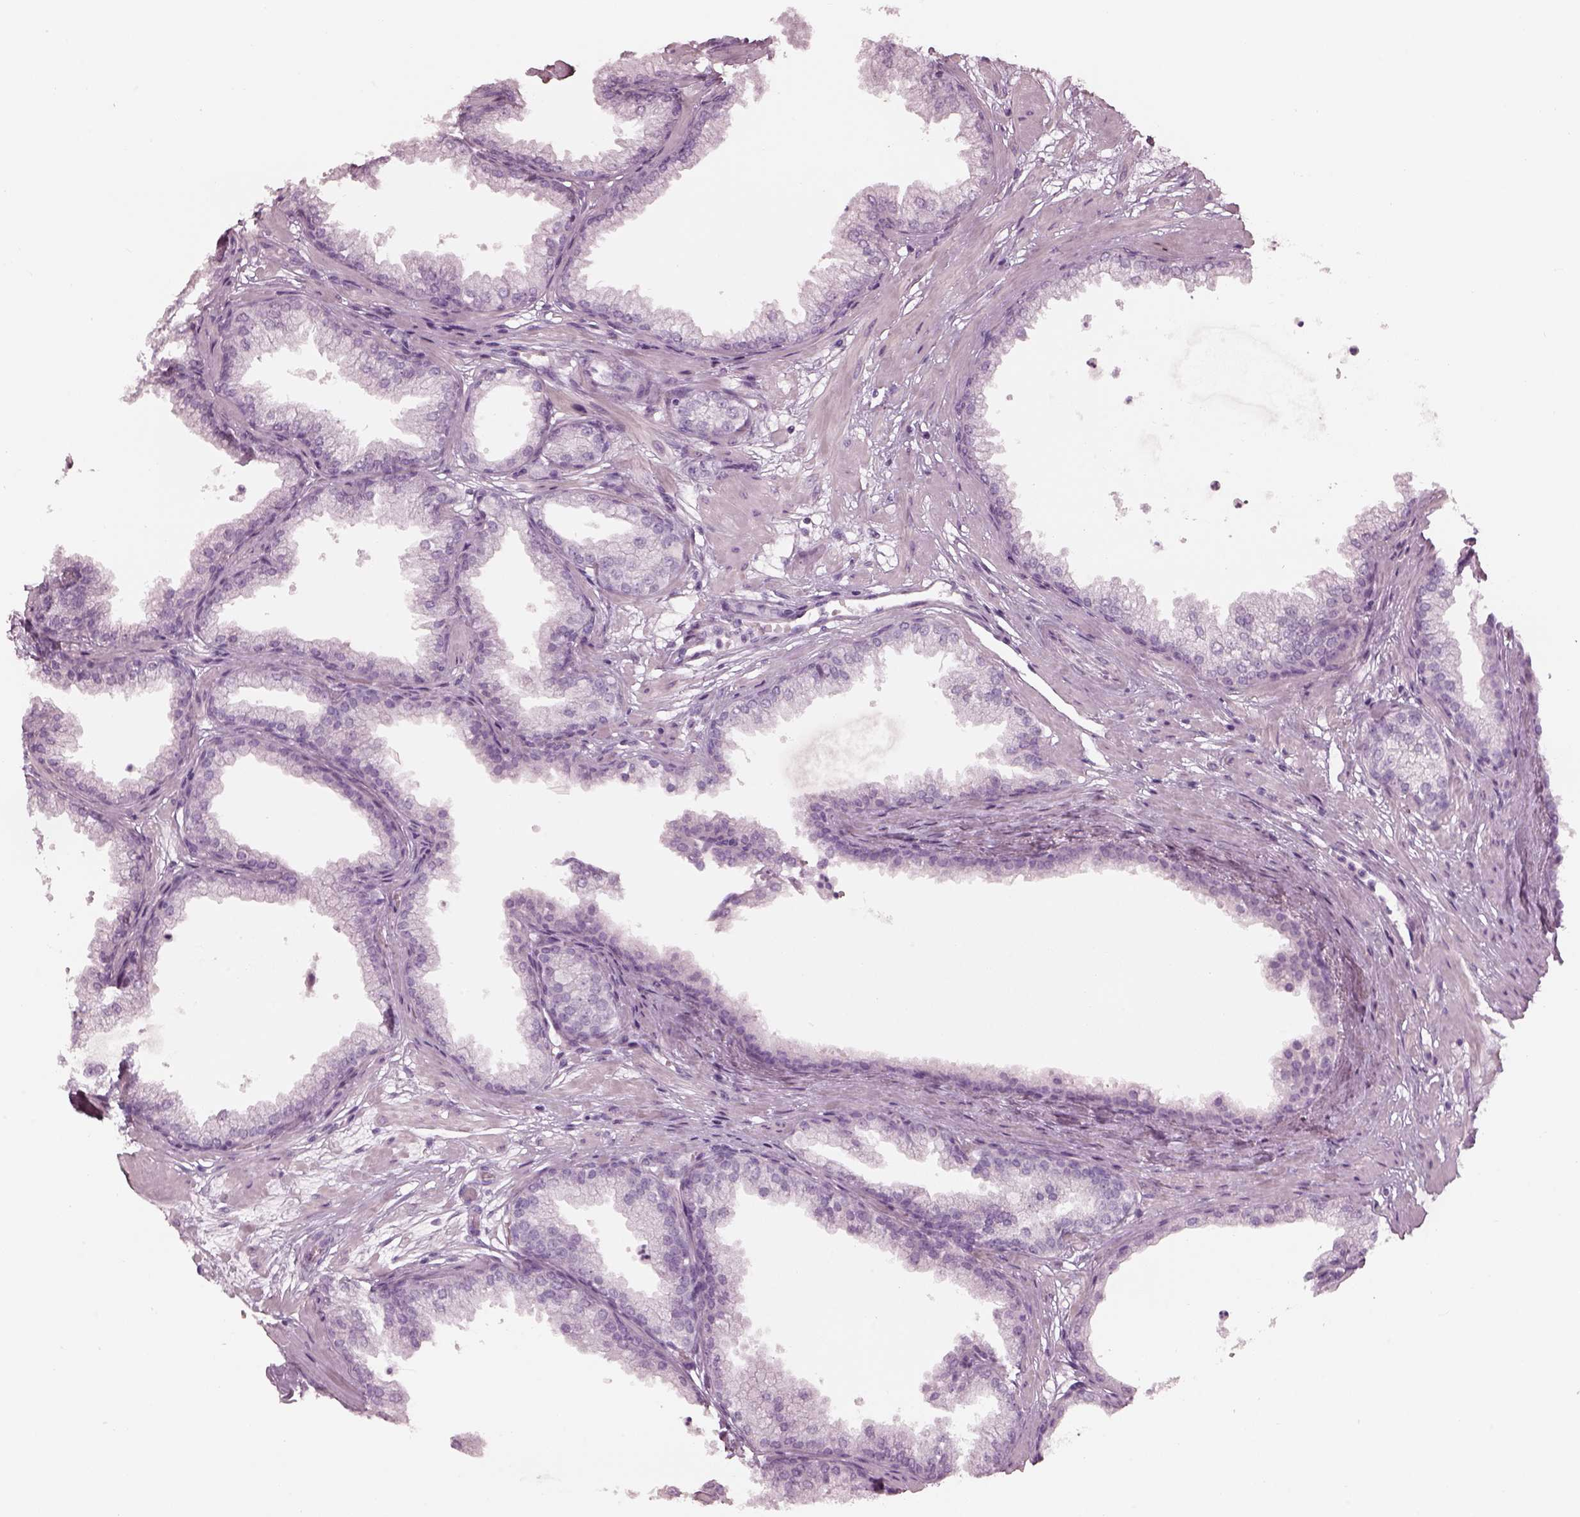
{"staining": {"intensity": "negative", "quantity": "none", "location": "none"}, "tissue": "prostate", "cell_type": "Glandular cells", "image_type": "normal", "snomed": [{"axis": "morphology", "description": "Normal tissue, NOS"}, {"axis": "topography", "description": "Prostate"}], "caption": "Immunohistochemistry of normal prostate shows no expression in glandular cells.", "gene": "RSPH9", "patient": {"sex": "male", "age": 37}}